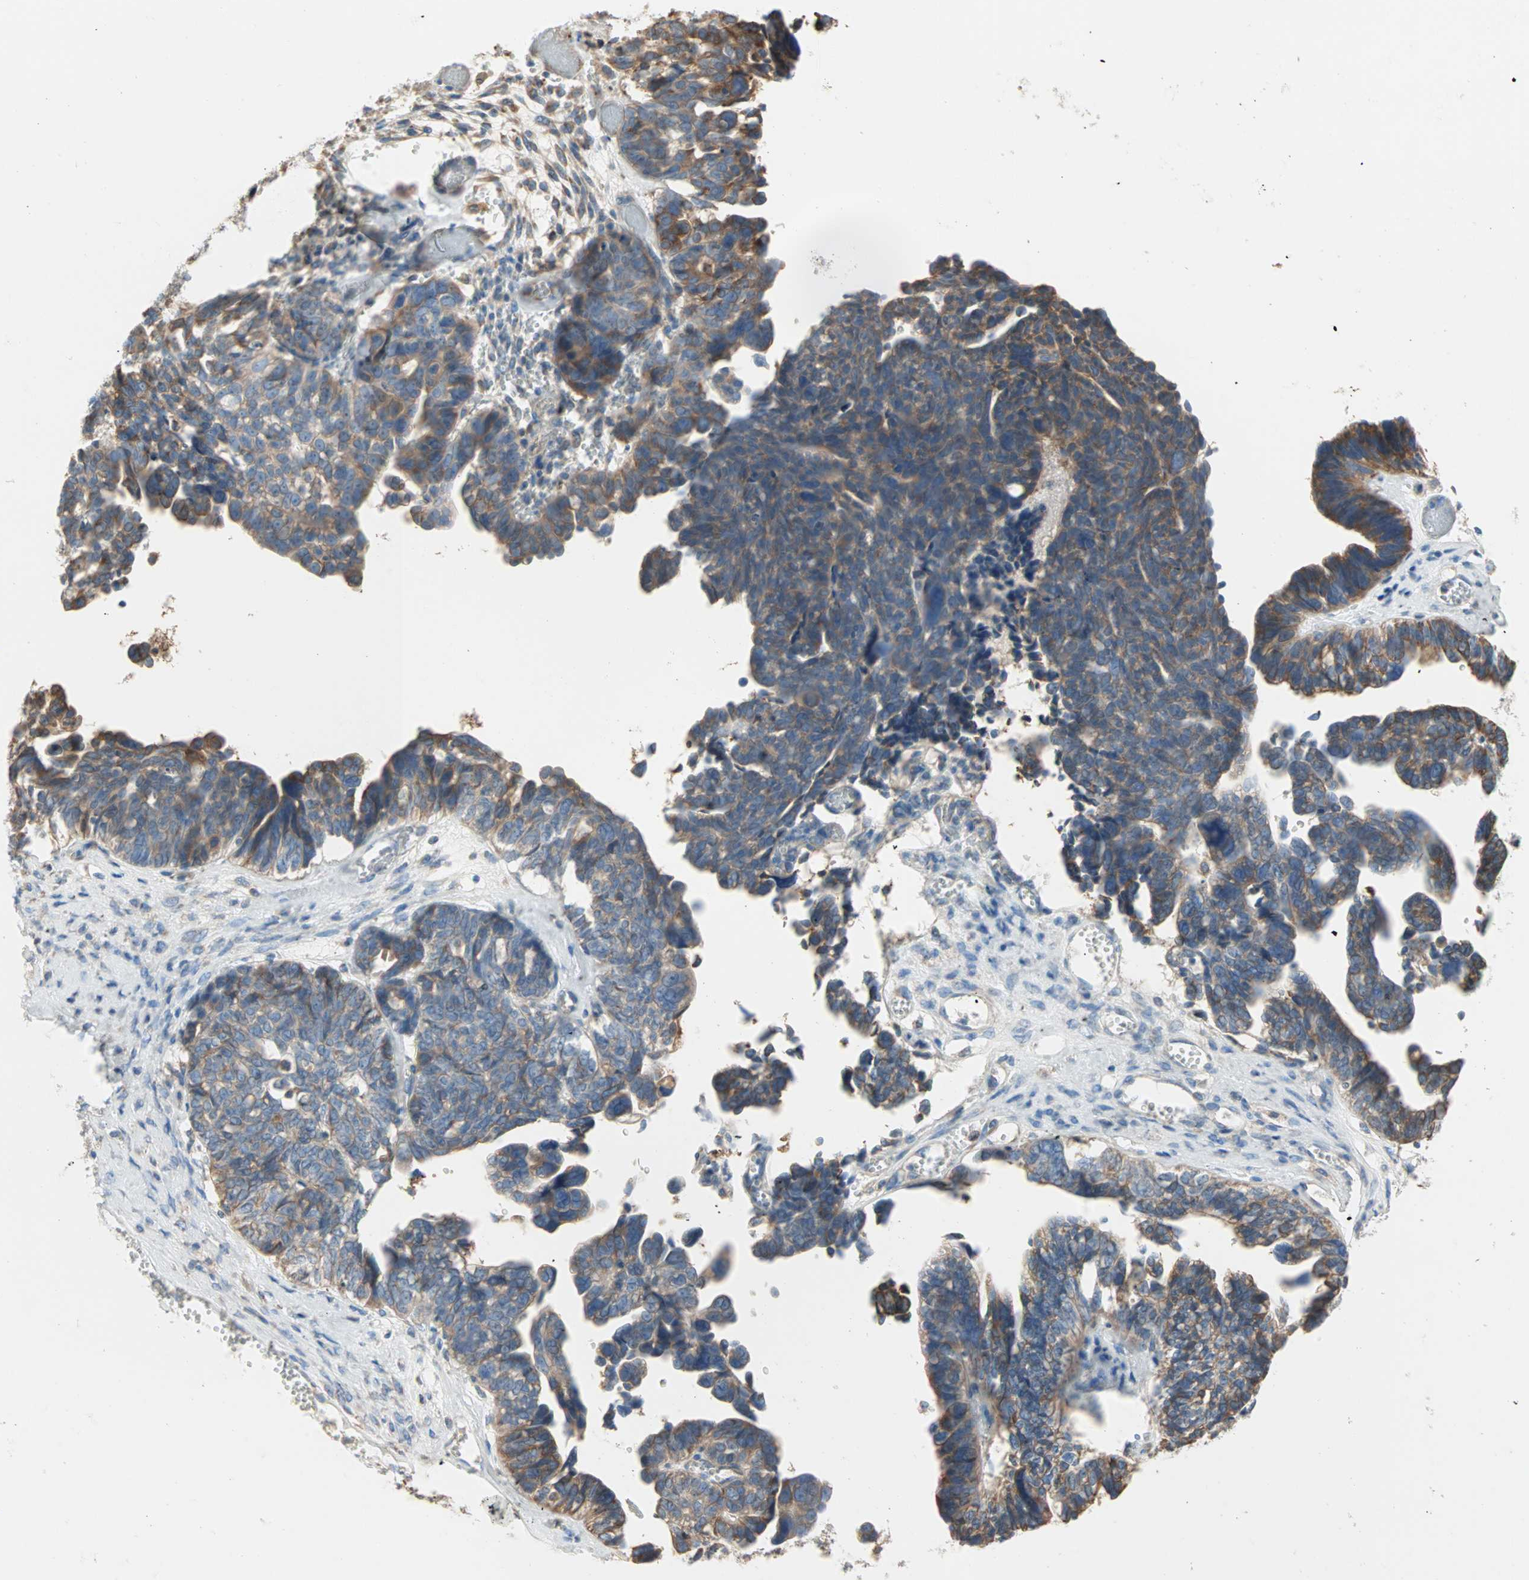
{"staining": {"intensity": "moderate", "quantity": ">75%", "location": "cytoplasmic/membranous"}, "tissue": "ovarian cancer", "cell_type": "Tumor cells", "image_type": "cancer", "snomed": [{"axis": "morphology", "description": "Cystadenocarcinoma, serous, NOS"}, {"axis": "topography", "description": "Ovary"}], "caption": "Ovarian serous cystadenocarcinoma stained for a protein (brown) reveals moderate cytoplasmic/membranous positive expression in about >75% of tumor cells.", "gene": "PLCXD1", "patient": {"sex": "female", "age": 79}}